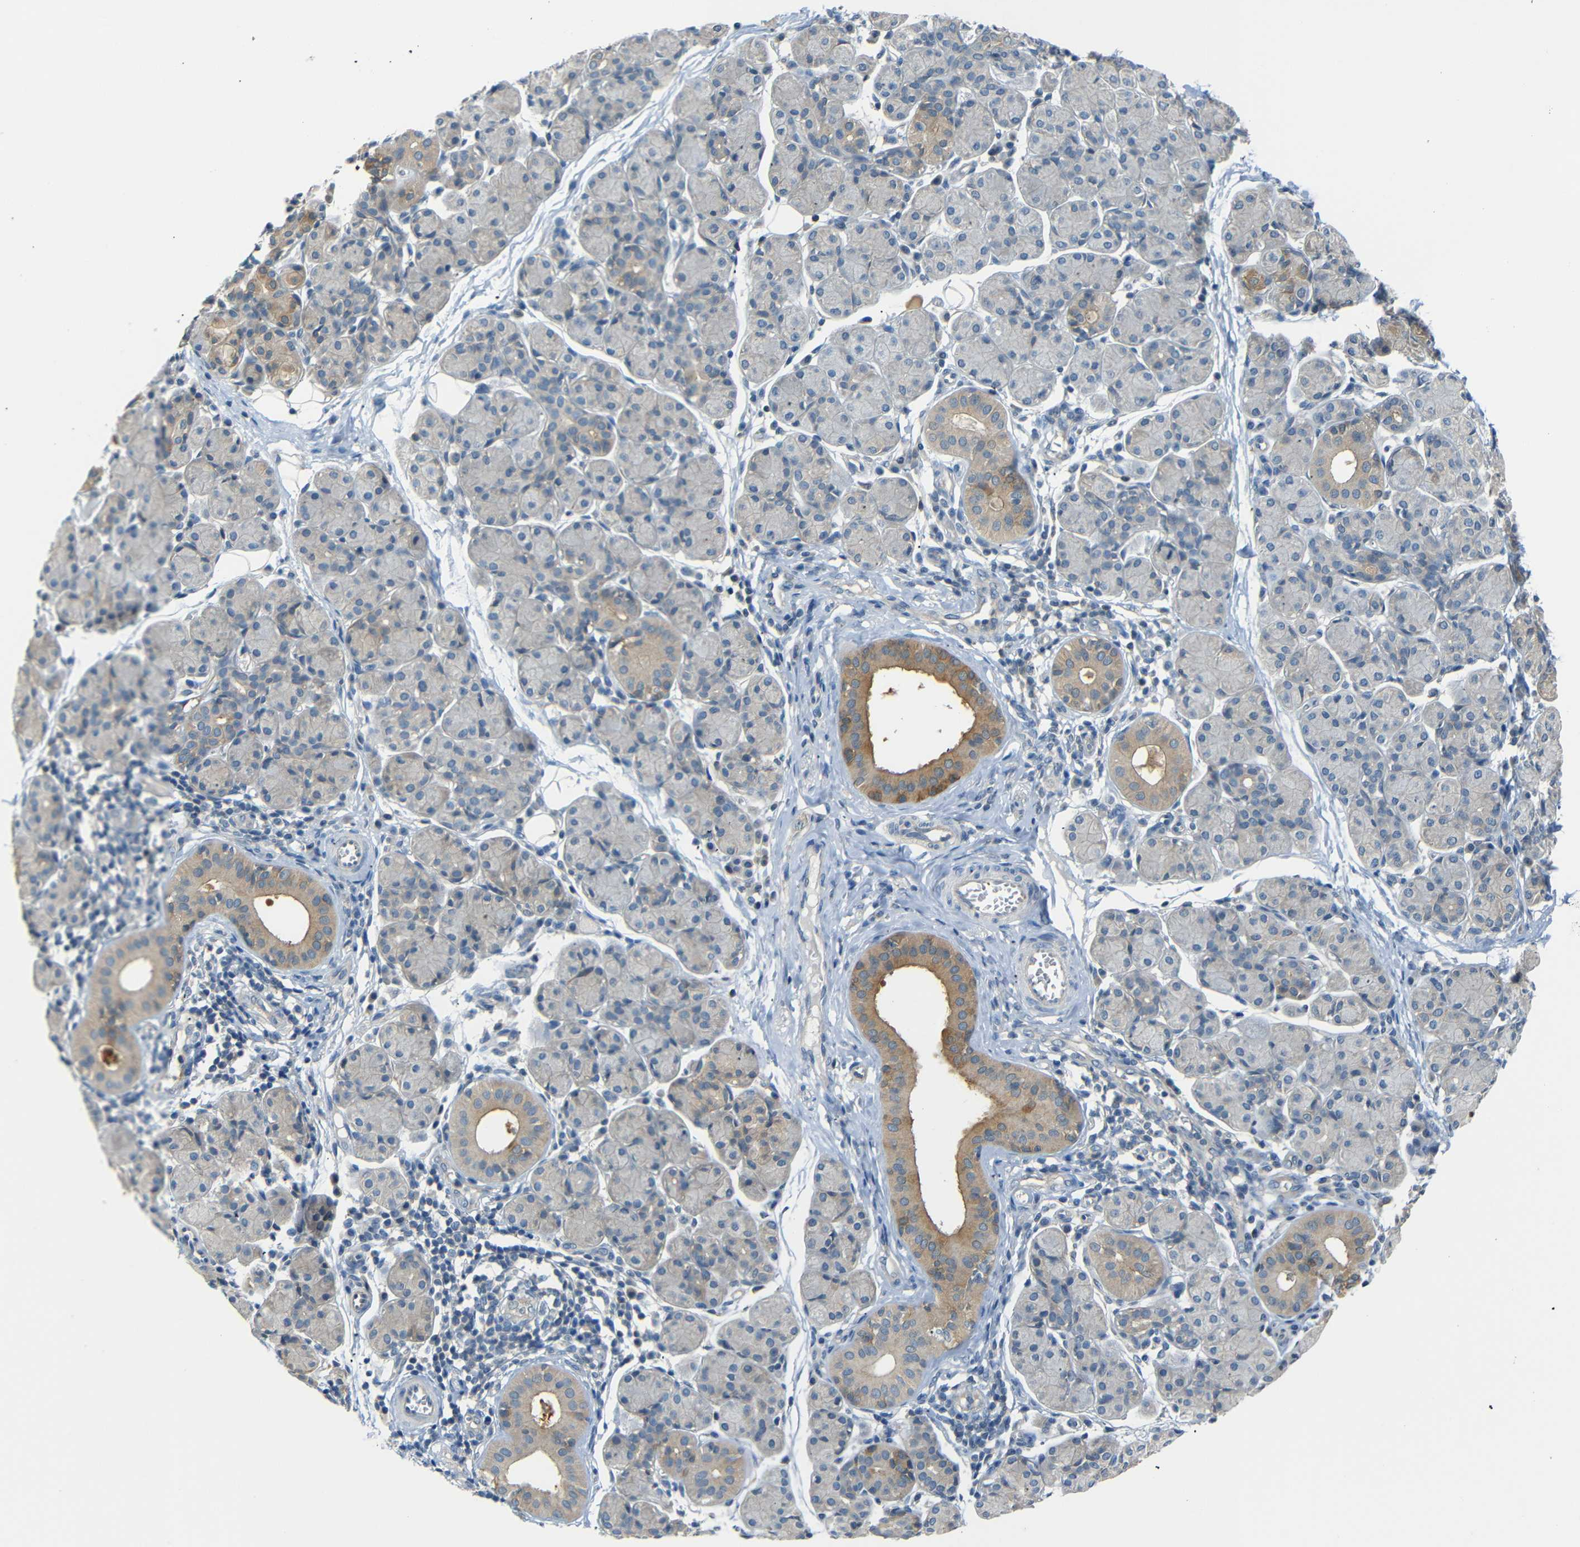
{"staining": {"intensity": "moderate", "quantity": "<25%", "location": "cytoplasmic/membranous"}, "tissue": "salivary gland", "cell_type": "Glandular cells", "image_type": "normal", "snomed": [{"axis": "morphology", "description": "Normal tissue, NOS"}, {"axis": "morphology", "description": "Inflammation, NOS"}, {"axis": "topography", "description": "Lymph node"}, {"axis": "topography", "description": "Salivary gland"}], "caption": "The photomicrograph demonstrates immunohistochemical staining of benign salivary gland. There is moderate cytoplasmic/membranous expression is appreciated in about <25% of glandular cells. (Brightfield microscopy of DAB IHC at high magnification).", "gene": "SFN", "patient": {"sex": "male", "age": 3}}